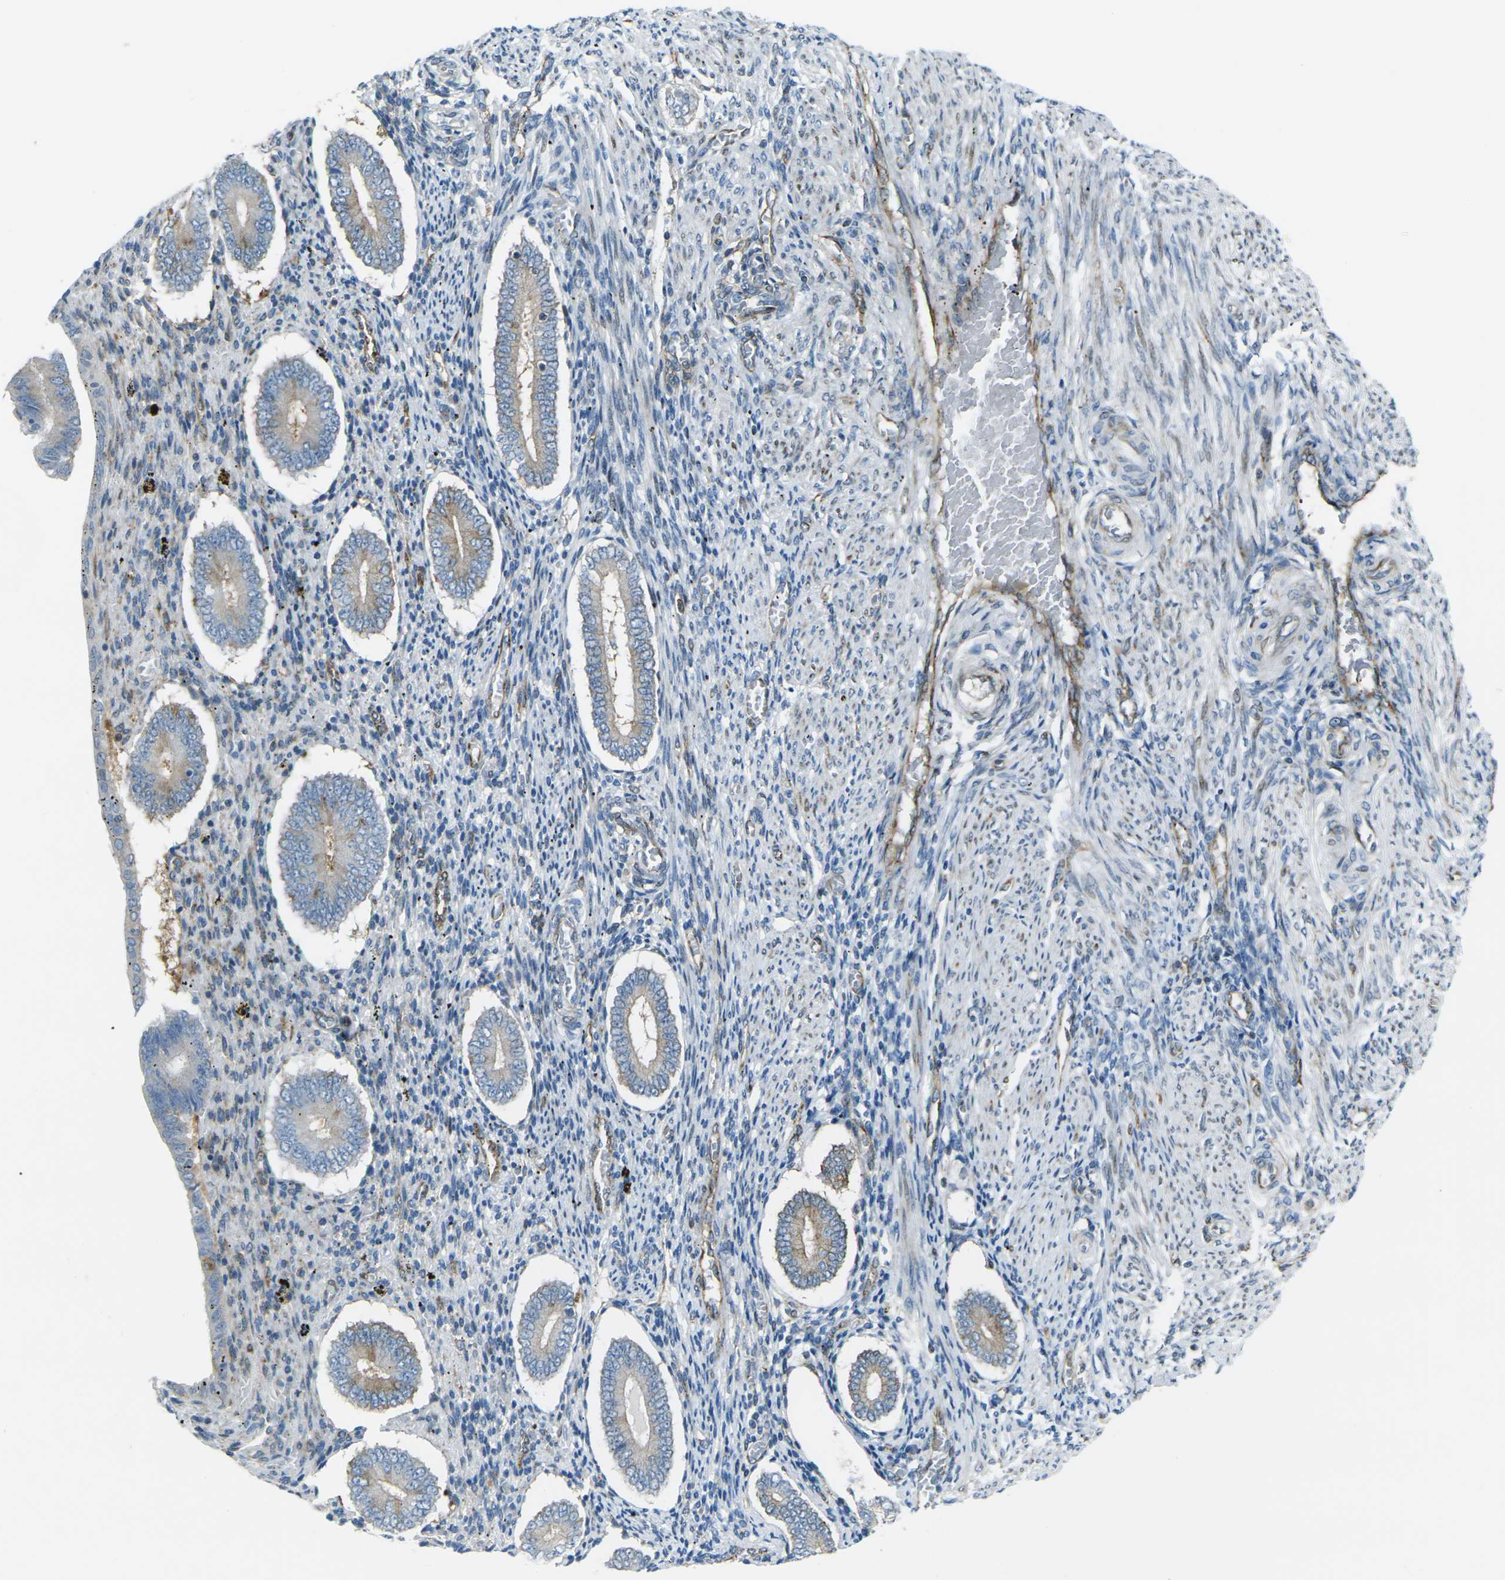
{"staining": {"intensity": "moderate", "quantity": "<25%", "location": "cytoplasmic/membranous"}, "tissue": "endometrium", "cell_type": "Cells in endometrial stroma", "image_type": "normal", "snomed": [{"axis": "morphology", "description": "Normal tissue, NOS"}, {"axis": "topography", "description": "Endometrium"}], "caption": "High-power microscopy captured an immunohistochemistry micrograph of benign endometrium, revealing moderate cytoplasmic/membranous staining in about <25% of cells in endometrial stroma.", "gene": "CELSR2", "patient": {"sex": "female", "age": 42}}